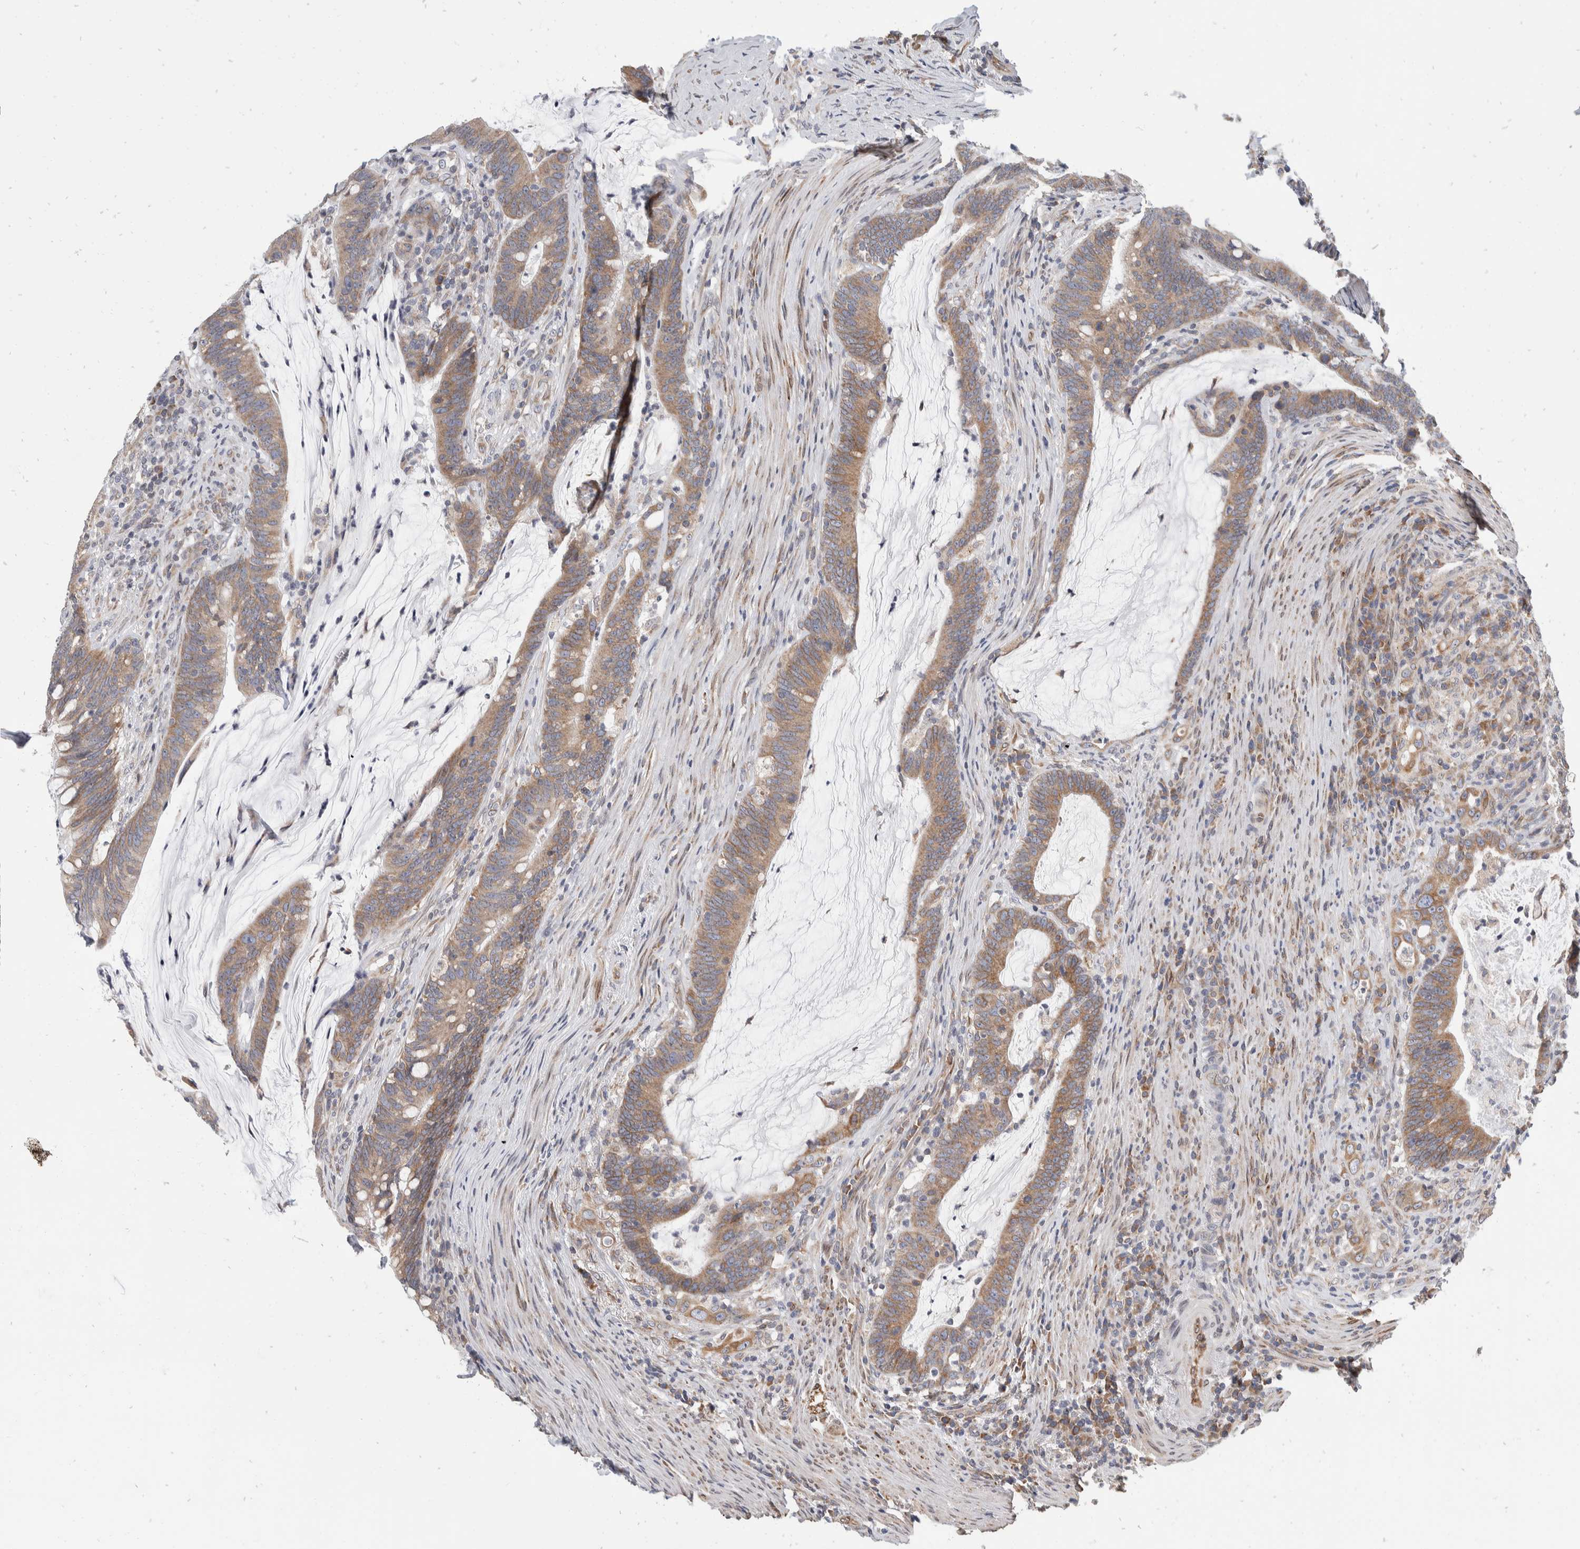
{"staining": {"intensity": "moderate", "quantity": ">75%", "location": "cytoplasmic/membranous"}, "tissue": "colorectal cancer", "cell_type": "Tumor cells", "image_type": "cancer", "snomed": [{"axis": "morphology", "description": "Adenocarcinoma, NOS"}, {"axis": "topography", "description": "Colon"}], "caption": "A photomicrograph showing moderate cytoplasmic/membranous positivity in about >75% of tumor cells in adenocarcinoma (colorectal), as visualized by brown immunohistochemical staining.", "gene": "TMEM245", "patient": {"sex": "female", "age": 66}}